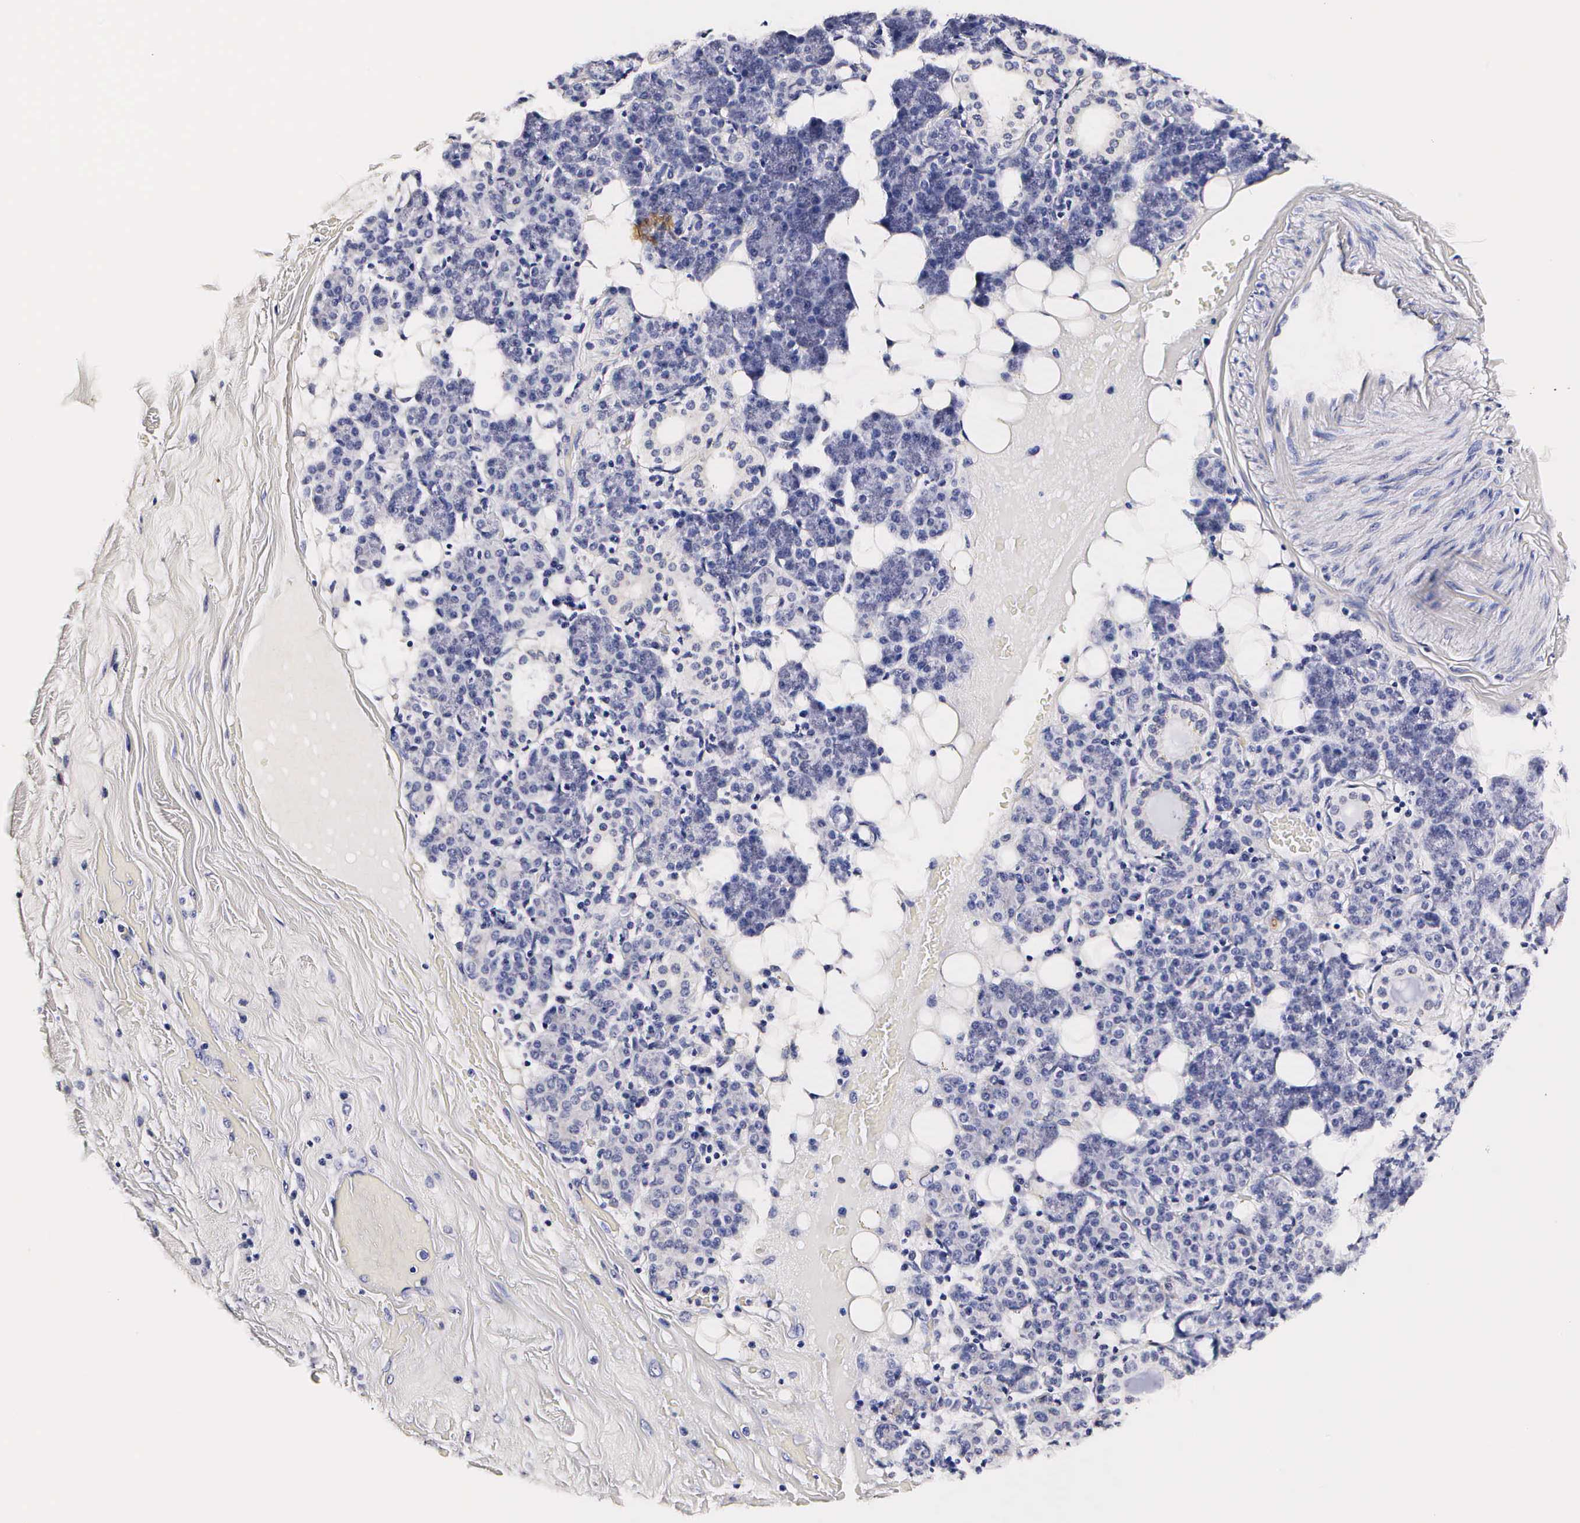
{"staining": {"intensity": "negative", "quantity": "none", "location": "none"}, "tissue": "skin cancer", "cell_type": "Tumor cells", "image_type": "cancer", "snomed": [{"axis": "morphology", "description": "Squamous cell carcinoma, NOS"}, {"axis": "topography", "description": "Skin"}], "caption": "The immunohistochemistry photomicrograph has no significant staining in tumor cells of skin cancer (squamous cell carcinoma) tissue.", "gene": "RNASE6", "patient": {"sex": "male", "age": 84}}